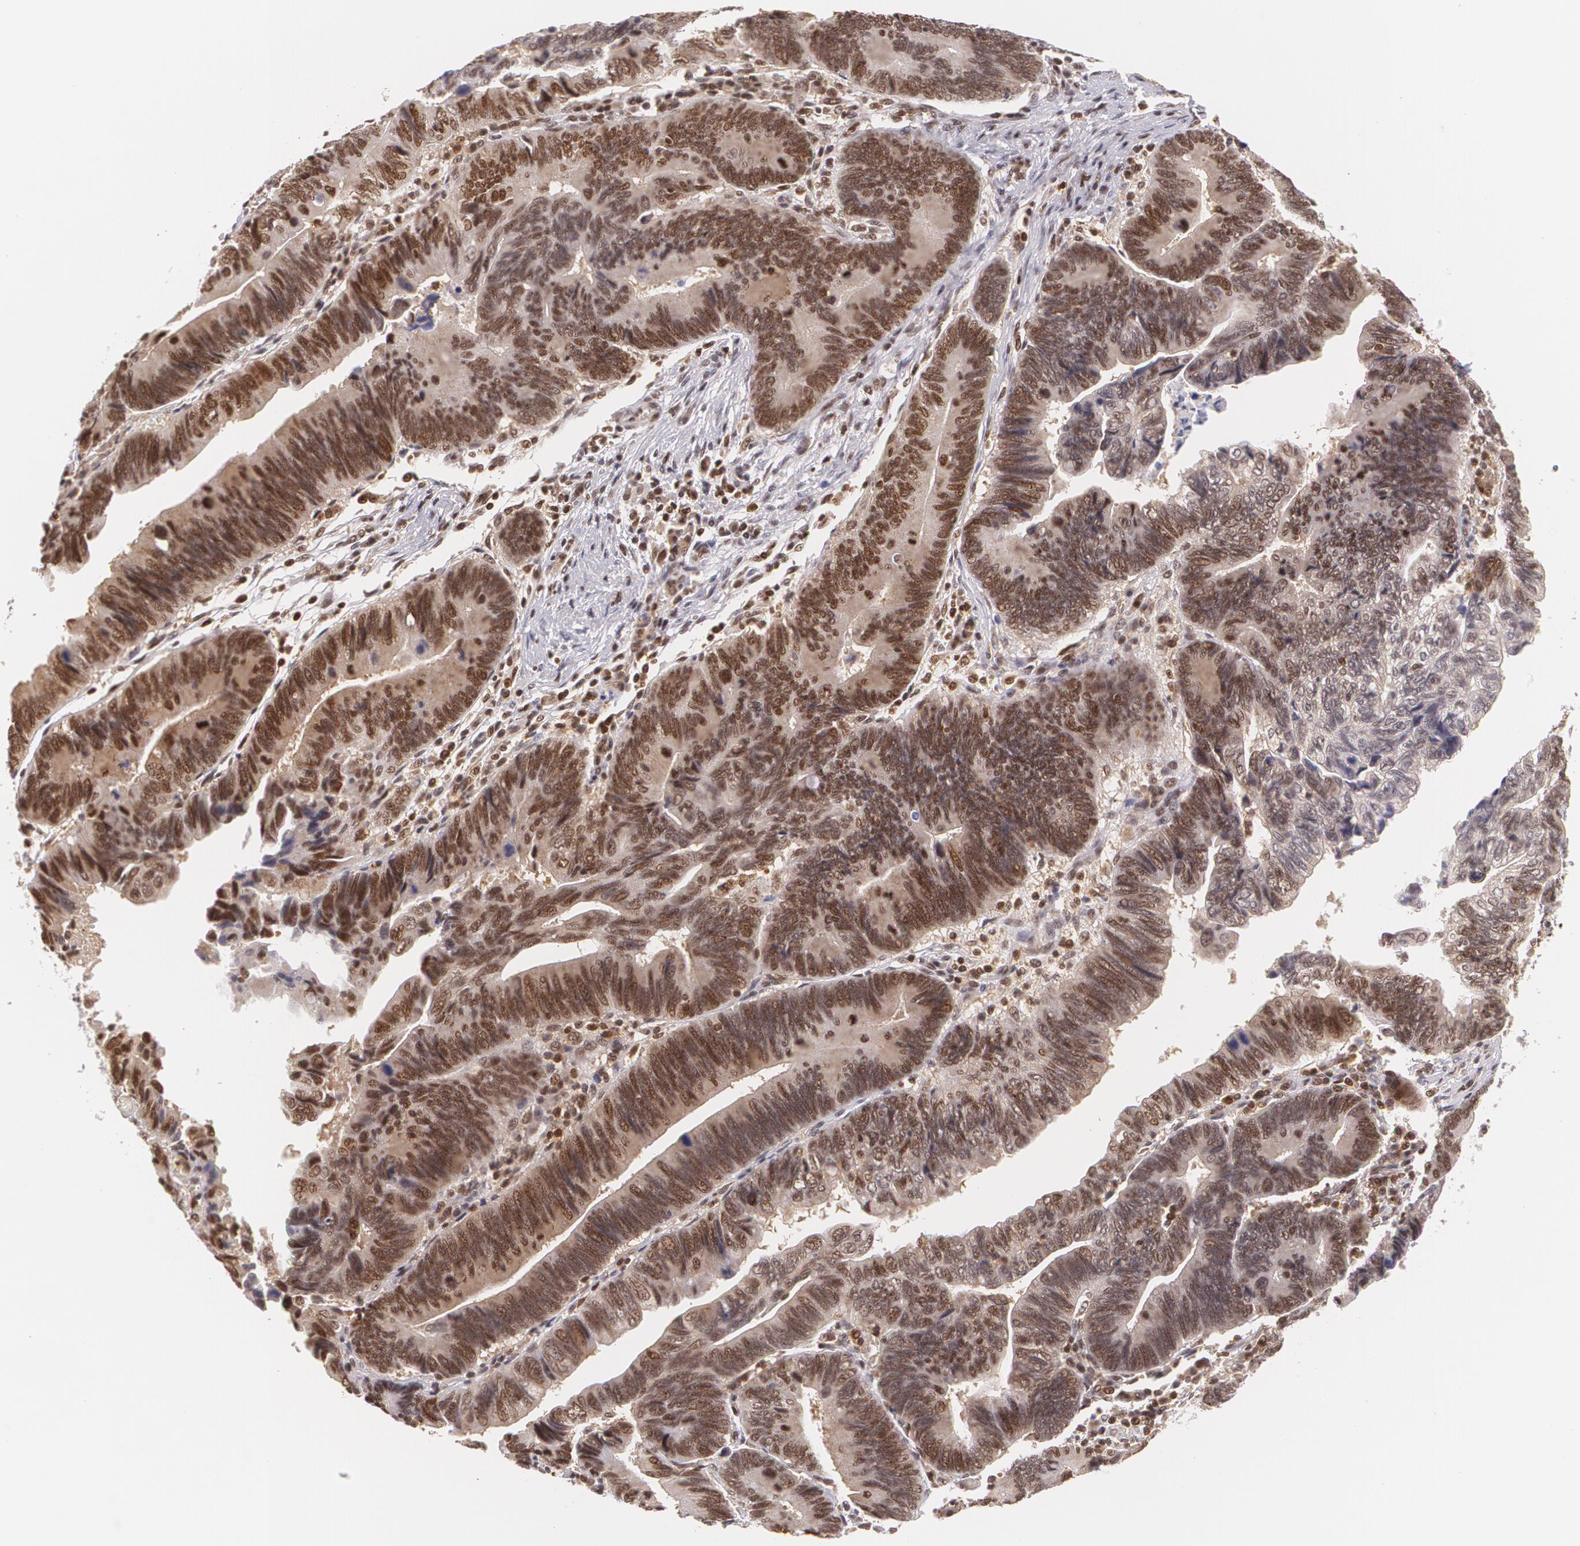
{"staining": {"intensity": "strong", "quantity": "25%-75%", "location": "cytoplasmic/membranous,nuclear"}, "tissue": "pancreatic cancer", "cell_type": "Tumor cells", "image_type": "cancer", "snomed": [{"axis": "morphology", "description": "Adenocarcinoma, NOS"}, {"axis": "topography", "description": "Pancreas"}], "caption": "A high-resolution micrograph shows immunohistochemistry (IHC) staining of adenocarcinoma (pancreatic), which demonstrates strong cytoplasmic/membranous and nuclear staining in approximately 25%-75% of tumor cells. (DAB (3,3'-diaminobenzidine) IHC, brown staining for protein, blue staining for nuclei).", "gene": "CUL2", "patient": {"sex": "female", "age": 70}}